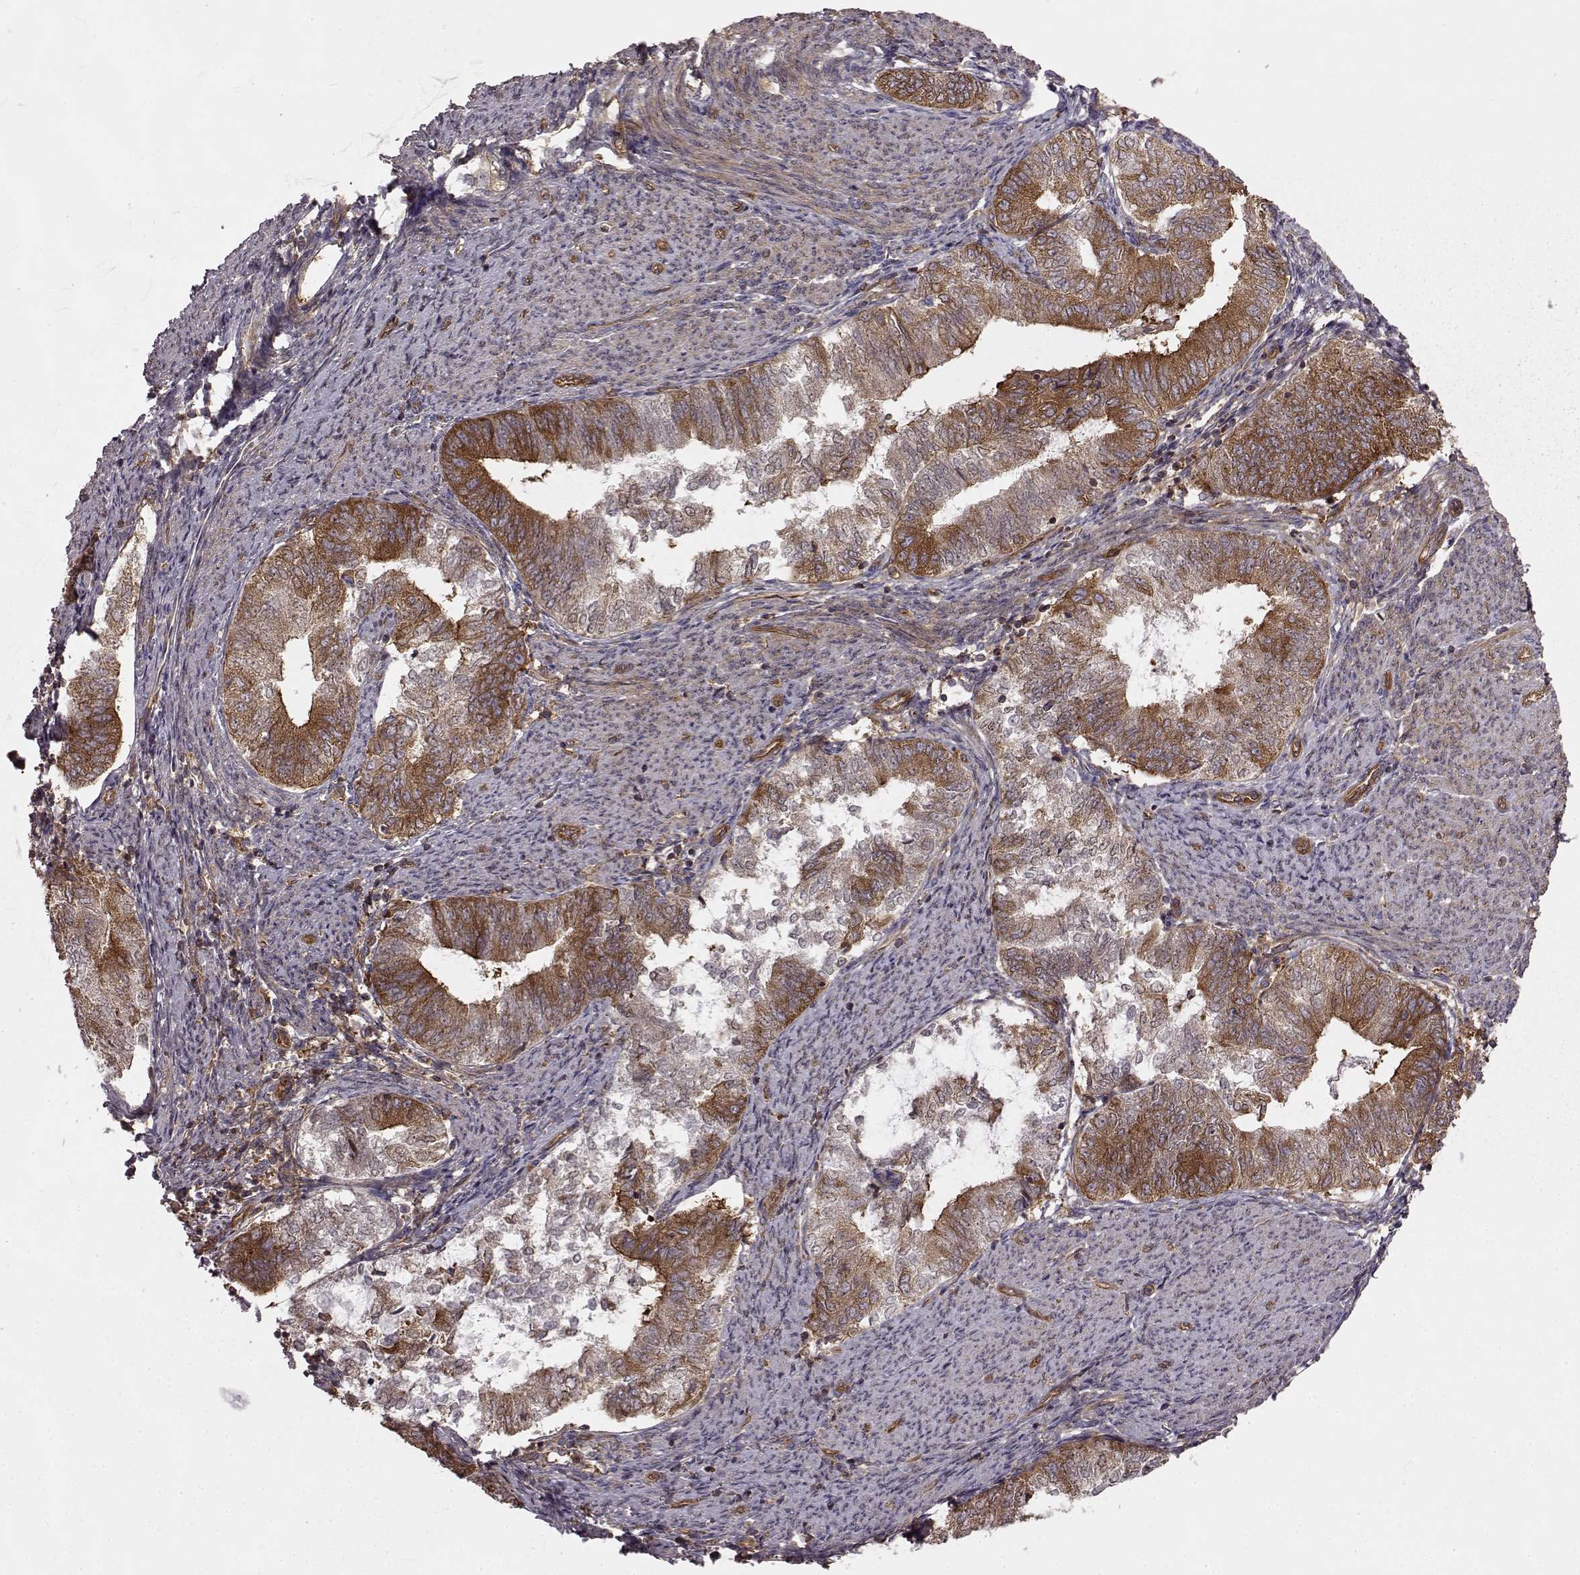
{"staining": {"intensity": "moderate", "quantity": "25%-75%", "location": "cytoplasmic/membranous"}, "tissue": "endometrial cancer", "cell_type": "Tumor cells", "image_type": "cancer", "snomed": [{"axis": "morphology", "description": "Adenocarcinoma, NOS"}, {"axis": "topography", "description": "Endometrium"}], "caption": "Endometrial cancer stained with a protein marker reveals moderate staining in tumor cells.", "gene": "RABGAP1", "patient": {"sex": "female", "age": 65}}